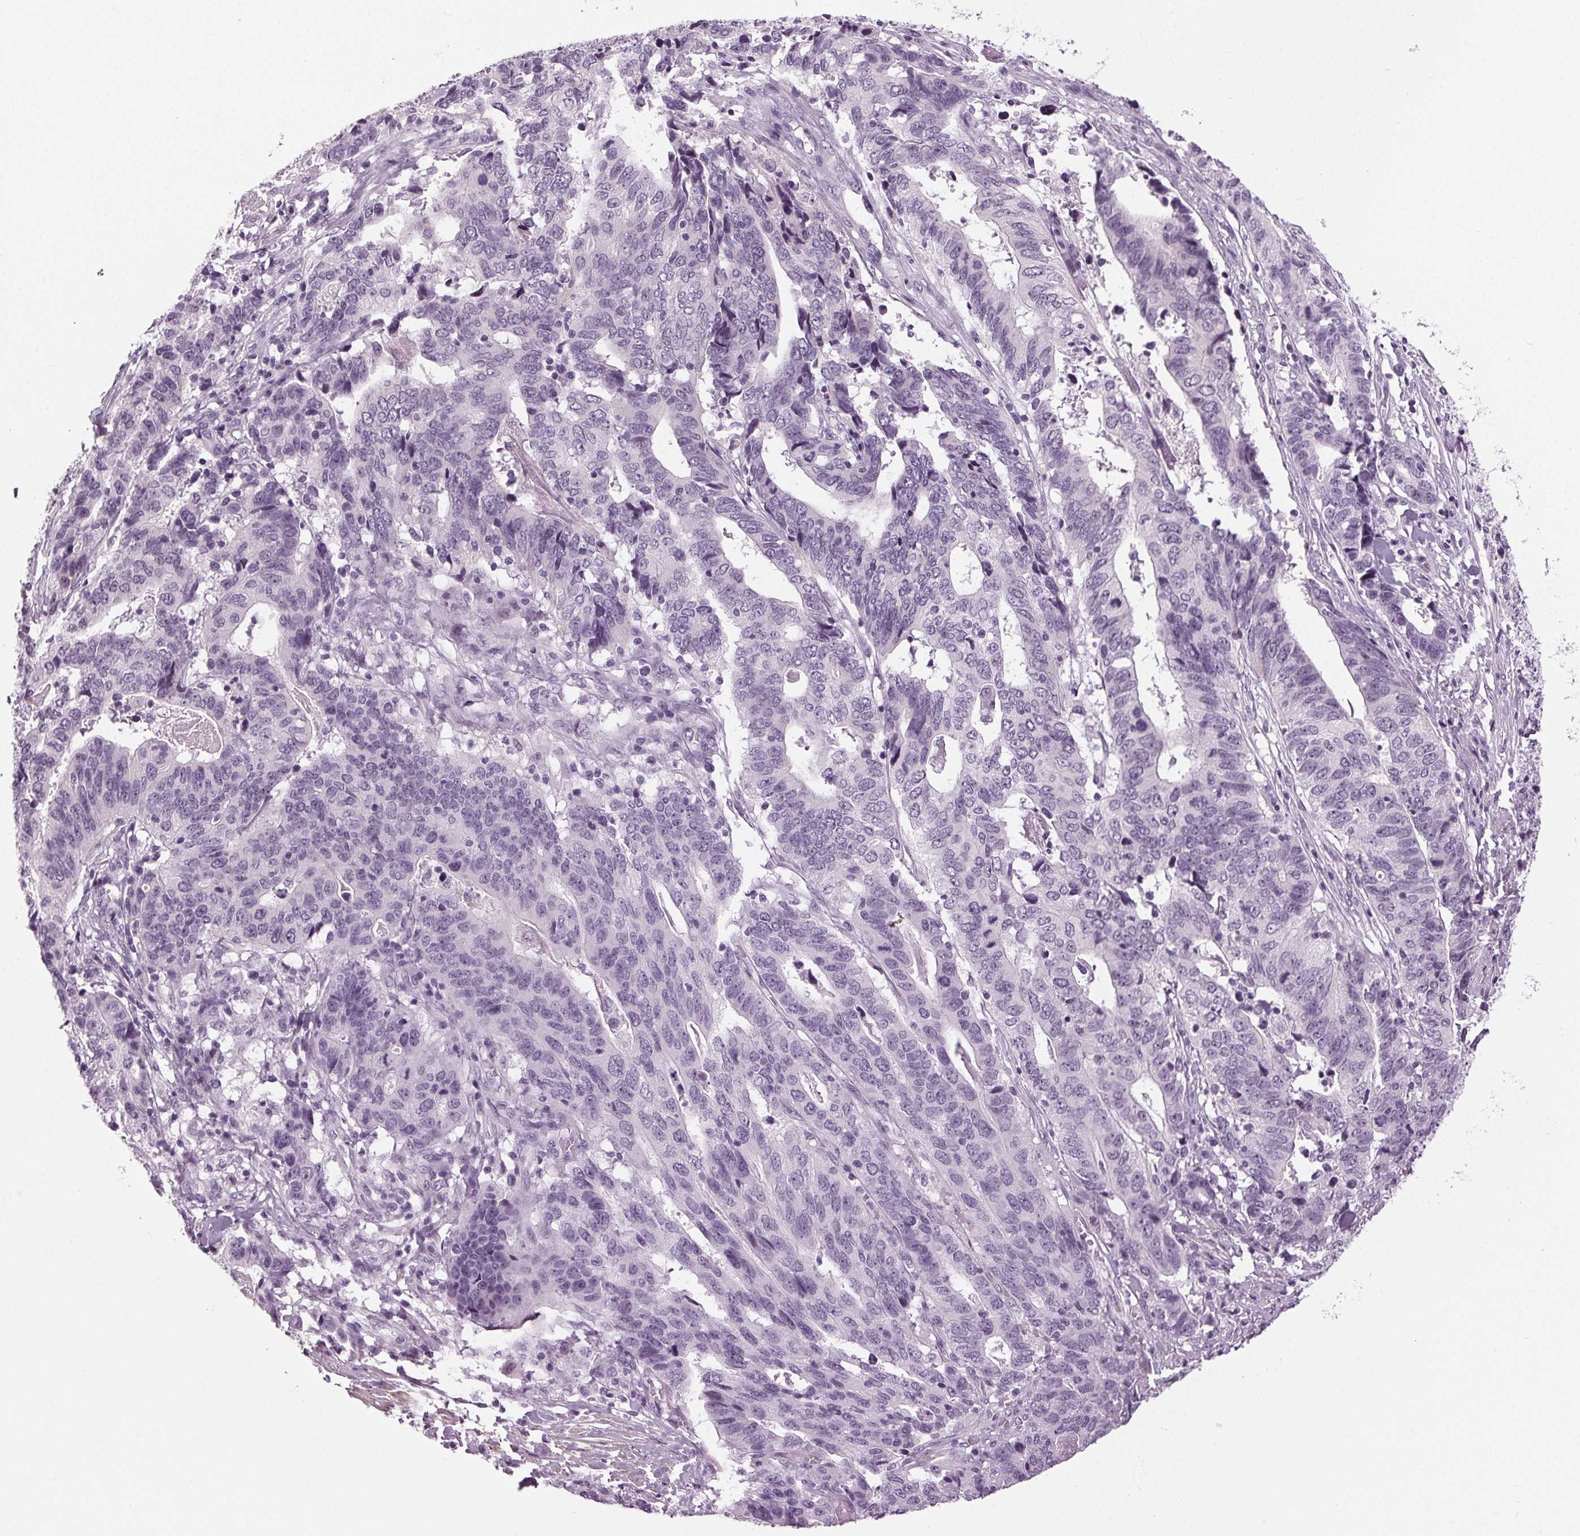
{"staining": {"intensity": "negative", "quantity": "none", "location": "none"}, "tissue": "stomach cancer", "cell_type": "Tumor cells", "image_type": "cancer", "snomed": [{"axis": "morphology", "description": "Adenocarcinoma, NOS"}, {"axis": "topography", "description": "Stomach, upper"}], "caption": "Tumor cells show no significant expression in stomach cancer.", "gene": "DNAH12", "patient": {"sex": "female", "age": 67}}